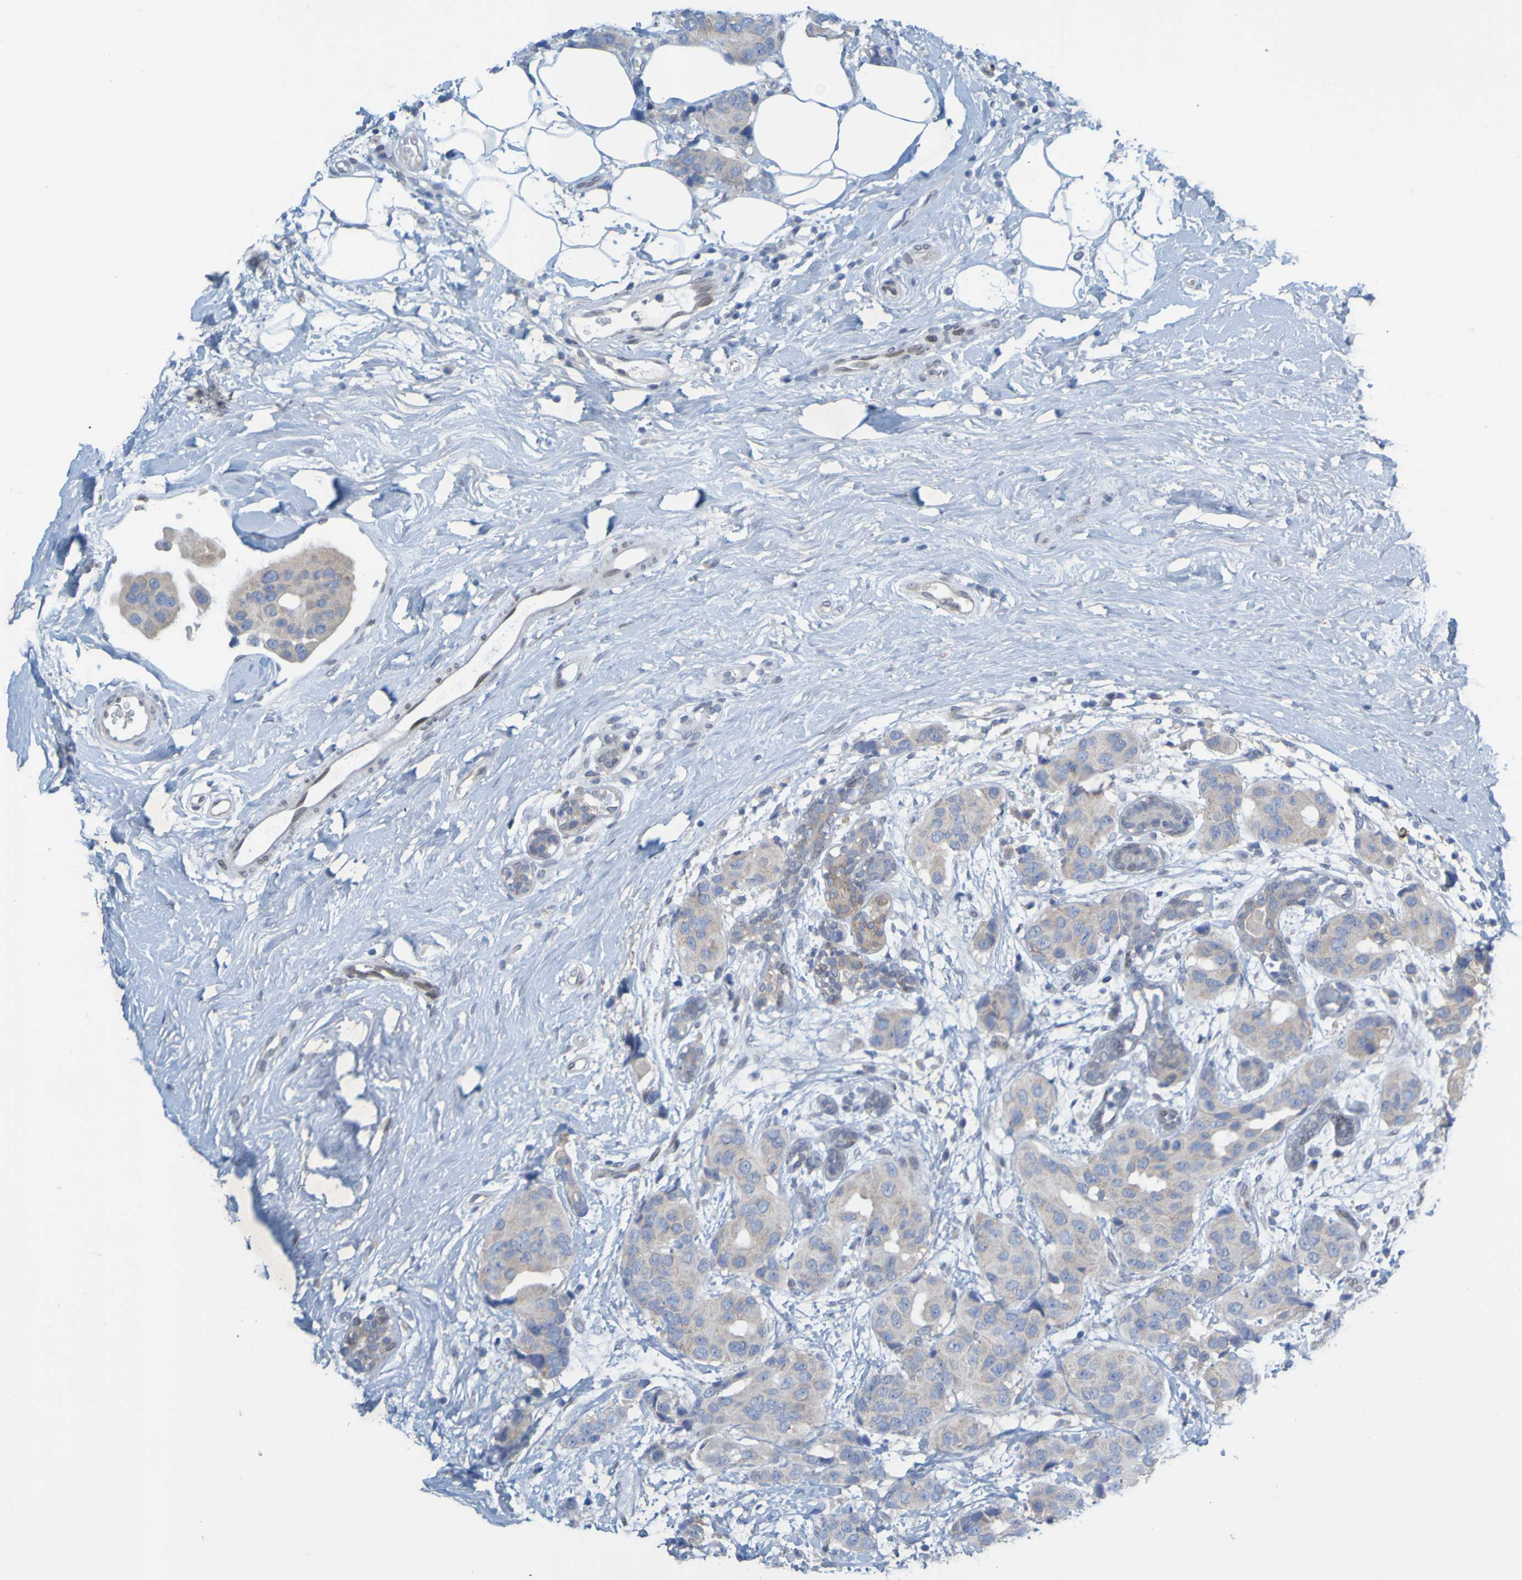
{"staining": {"intensity": "weak", "quantity": ">75%", "location": "cytoplasmic/membranous"}, "tissue": "breast cancer", "cell_type": "Tumor cells", "image_type": "cancer", "snomed": [{"axis": "morphology", "description": "Normal tissue, NOS"}, {"axis": "morphology", "description": "Duct carcinoma"}, {"axis": "topography", "description": "Breast"}], "caption": "Immunohistochemical staining of human breast cancer (invasive ductal carcinoma) reveals weak cytoplasmic/membranous protein positivity in about >75% of tumor cells. Immunohistochemistry (ihc) stains the protein in brown and the nuclei are stained blue.", "gene": "MAG", "patient": {"sex": "female", "age": 39}}